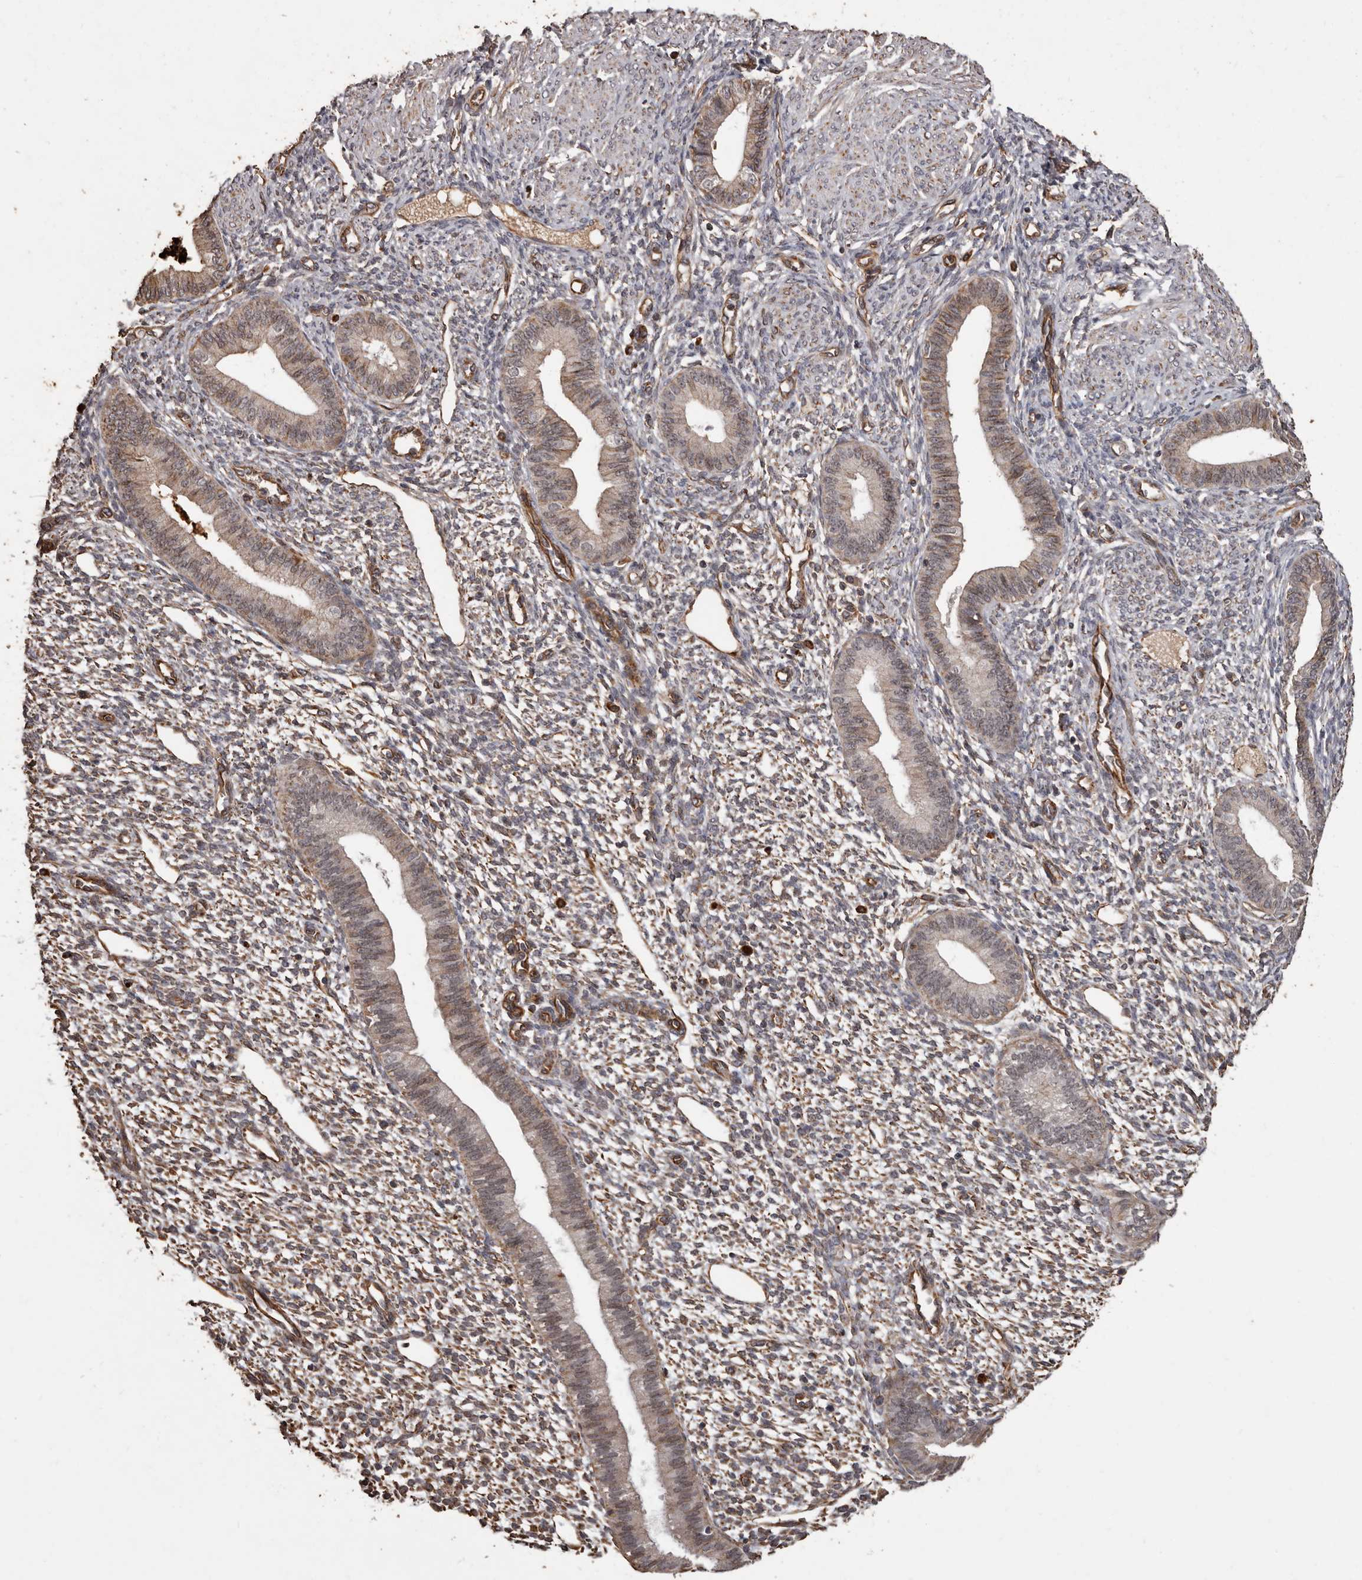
{"staining": {"intensity": "moderate", "quantity": "25%-75%", "location": "cytoplasmic/membranous"}, "tissue": "endometrium", "cell_type": "Cells in endometrial stroma", "image_type": "normal", "snomed": [{"axis": "morphology", "description": "Normal tissue, NOS"}, {"axis": "topography", "description": "Endometrium"}], "caption": "Protein analysis of normal endometrium shows moderate cytoplasmic/membranous expression in approximately 25%-75% of cells in endometrial stroma. Nuclei are stained in blue.", "gene": "BRAT1", "patient": {"sex": "female", "age": 46}}